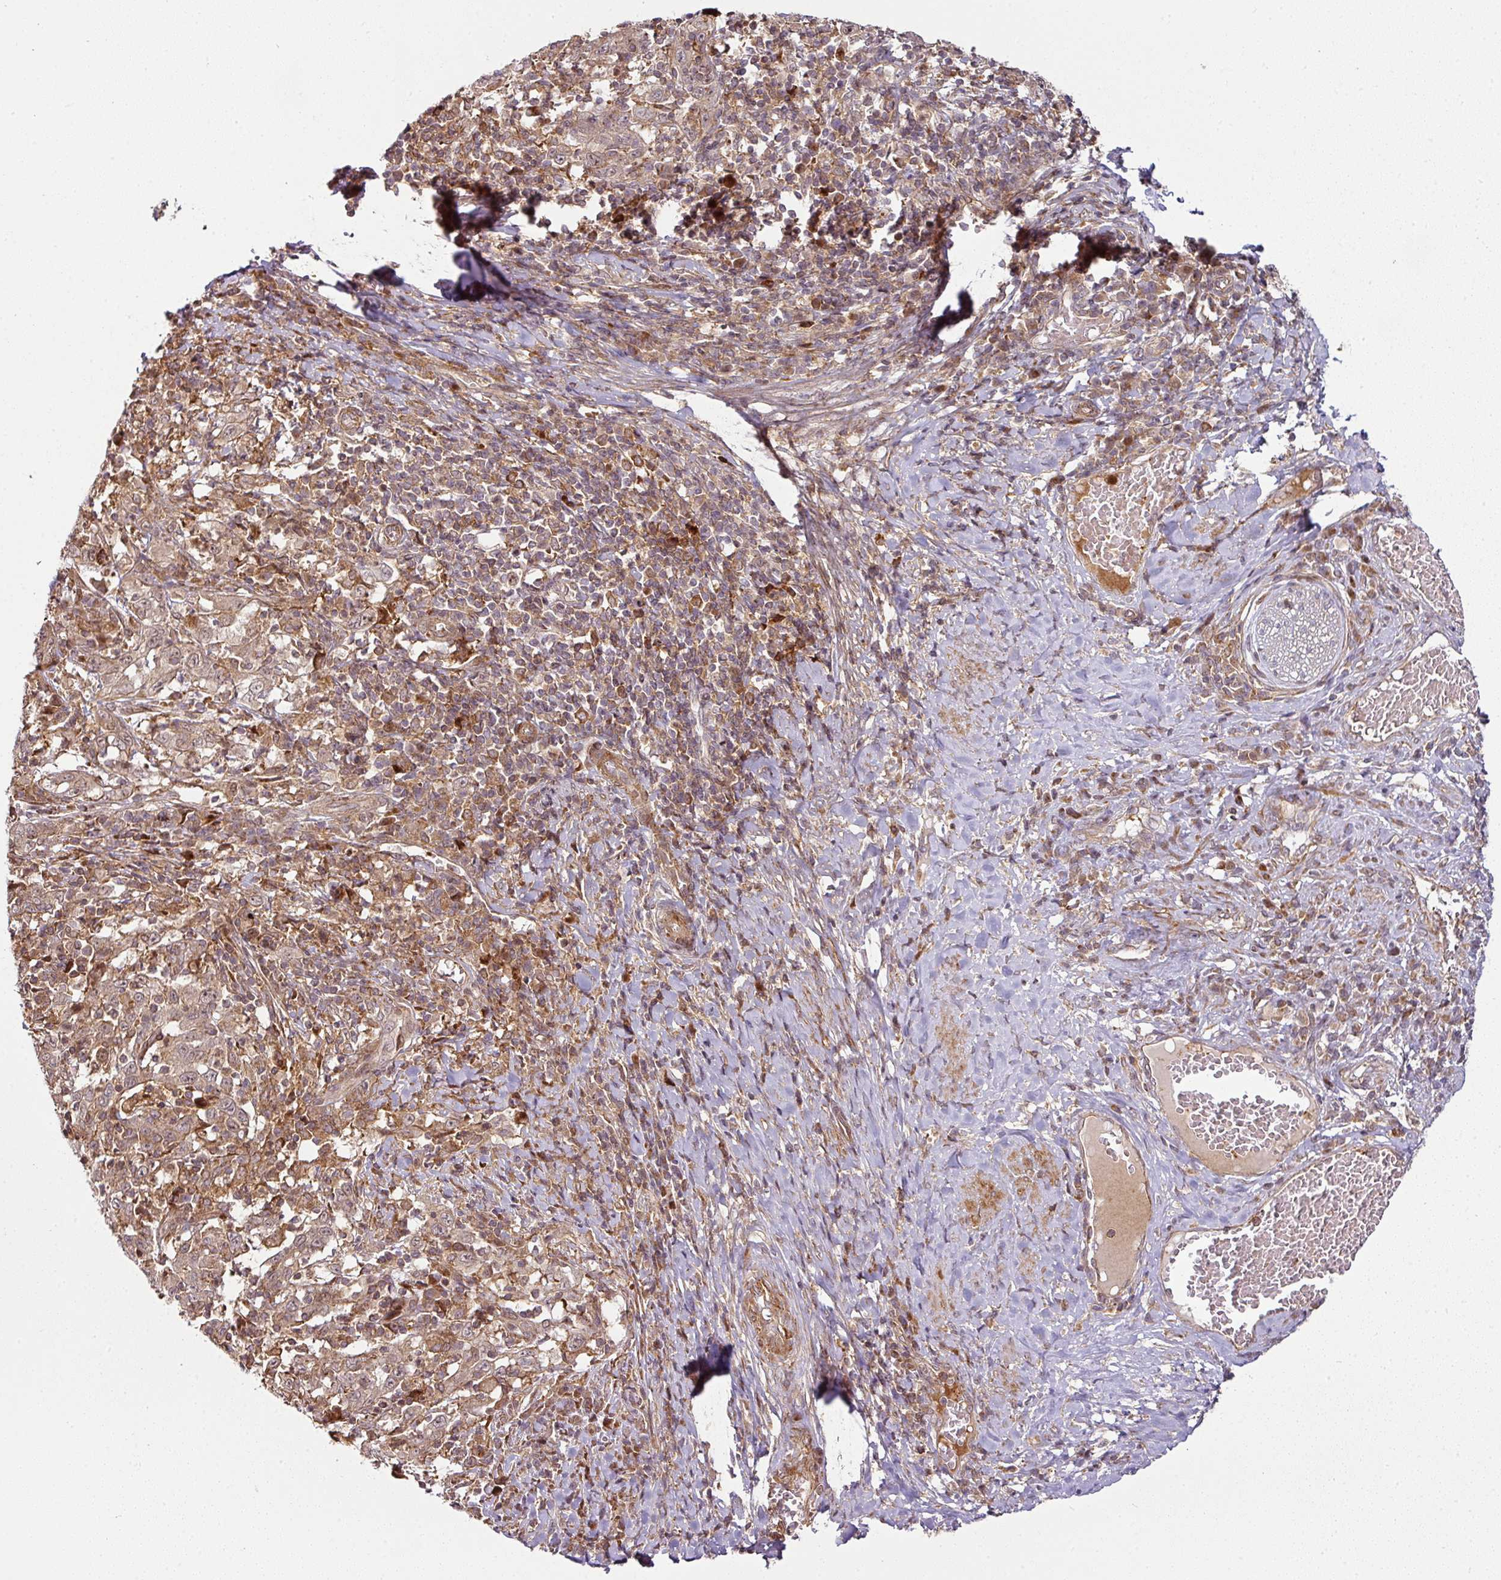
{"staining": {"intensity": "weak", "quantity": ">75%", "location": "cytoplasmic/membranous,nuclear"}, "tissue": "cervical cancer", "cell_type": "Tumor cells", "image_type": "cancer", "snomed": [{"axis": "morphology", "description": "Squamous cell carcinoma, NOS"}, {"axis": "topography", "description": "Cervix"}], "caption": "Immunohistochemistry of cervical squamous cell carcinoma reveals low levels of weak cytoplasmic/membranous and nuclear expression in approximately >75% of tumor cells.", "gene": "ATAT1", "patient": {"sex": "female", "age": 46}}